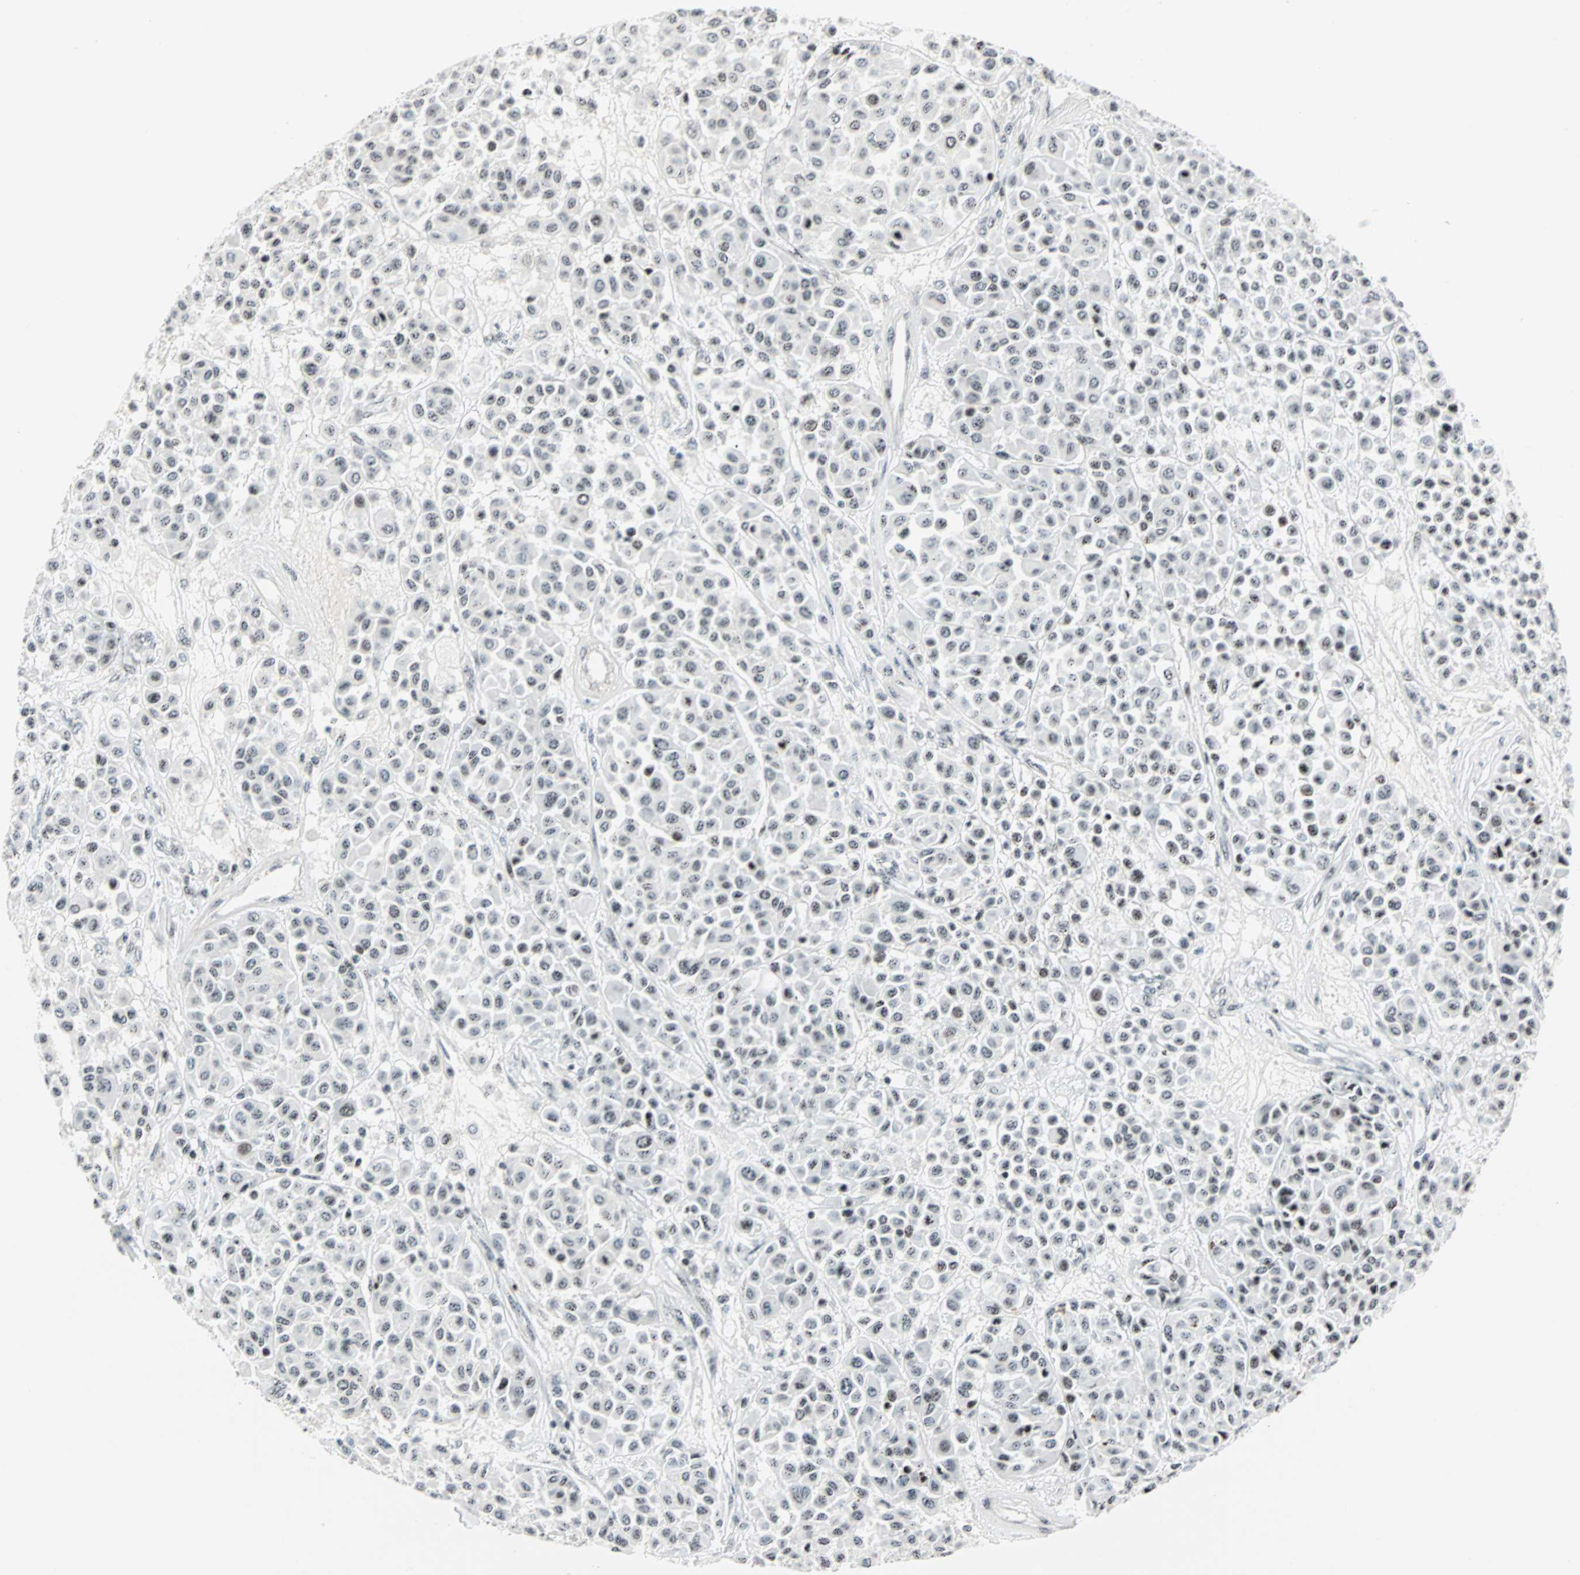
{"staining": {"intensity": "weak", "quantity": "25%-75%", "location": "nuclear"}, "tissue": "melanoma", "cell_type": "Tumor cells", "image_type": "cancer", "snomed": [{"axis": "morphology", "description": "Malignant melanoma, Metastatic site"}, {"axis": "topography", "description": "Soft tissue"}], "caption": "A histopathology image of human melanoma stained for a protein exhibits weak nuclear brown staining in tumor cells.", "gene": "CENPA", "patient": {"sex": "male", "age": 41}}